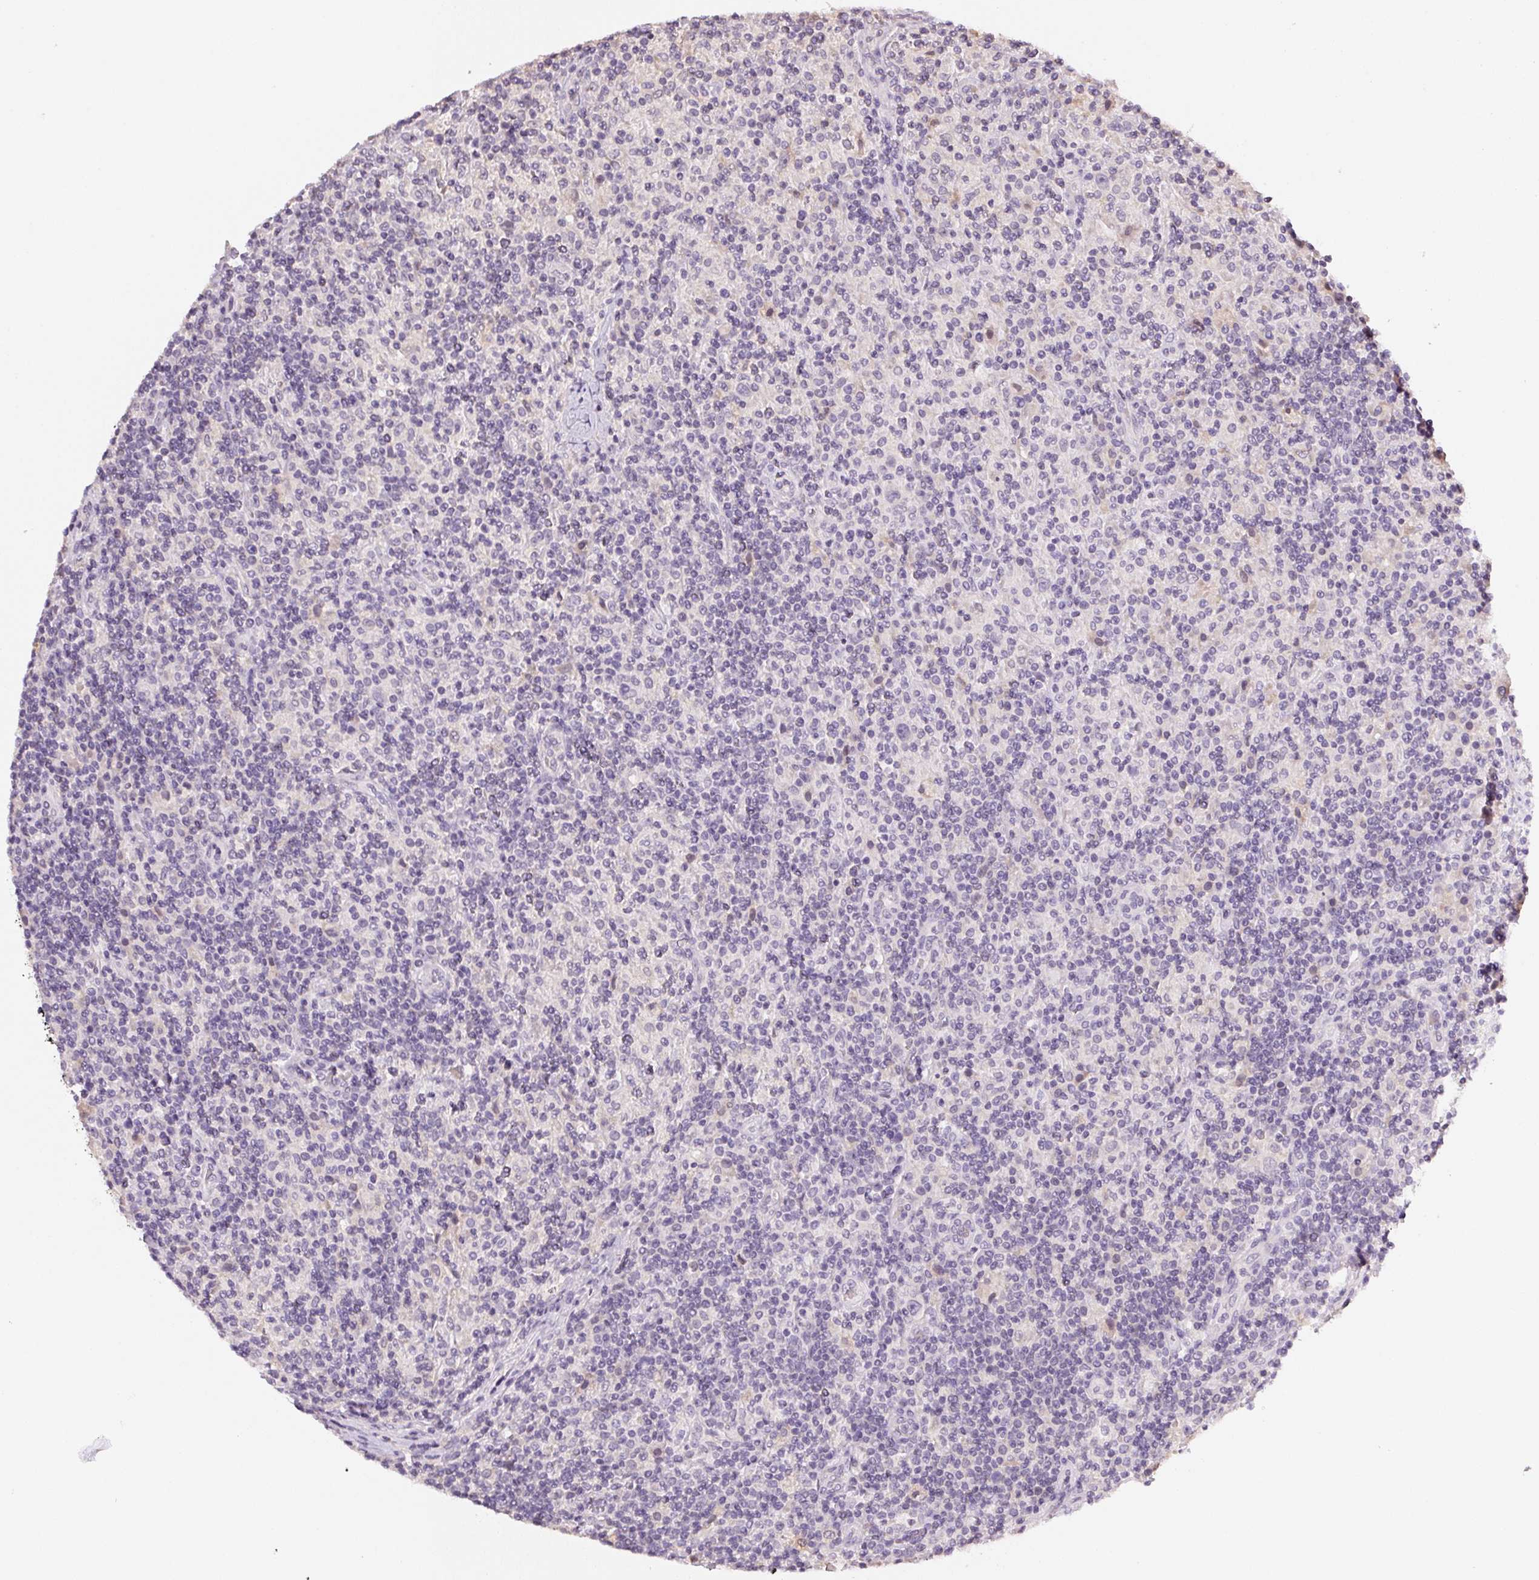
{"staining": {"intensity": "negative", "quantity": "none", "location": "none"}, "tissue": "lymphoma", "cell_type": "Tumor cells", "image_type": "cancer", "snomed": [{"axis": "morphology", "description": "Hodgkin's disease, NOS"}, {"axis": "topography", "description": "Lymph node"}], "caption": "There is no significant expression in tumor cells of Hodgkin's disease.", "gene": "ALDH8A1", "patient": {"sex": "male", "age": 70}}